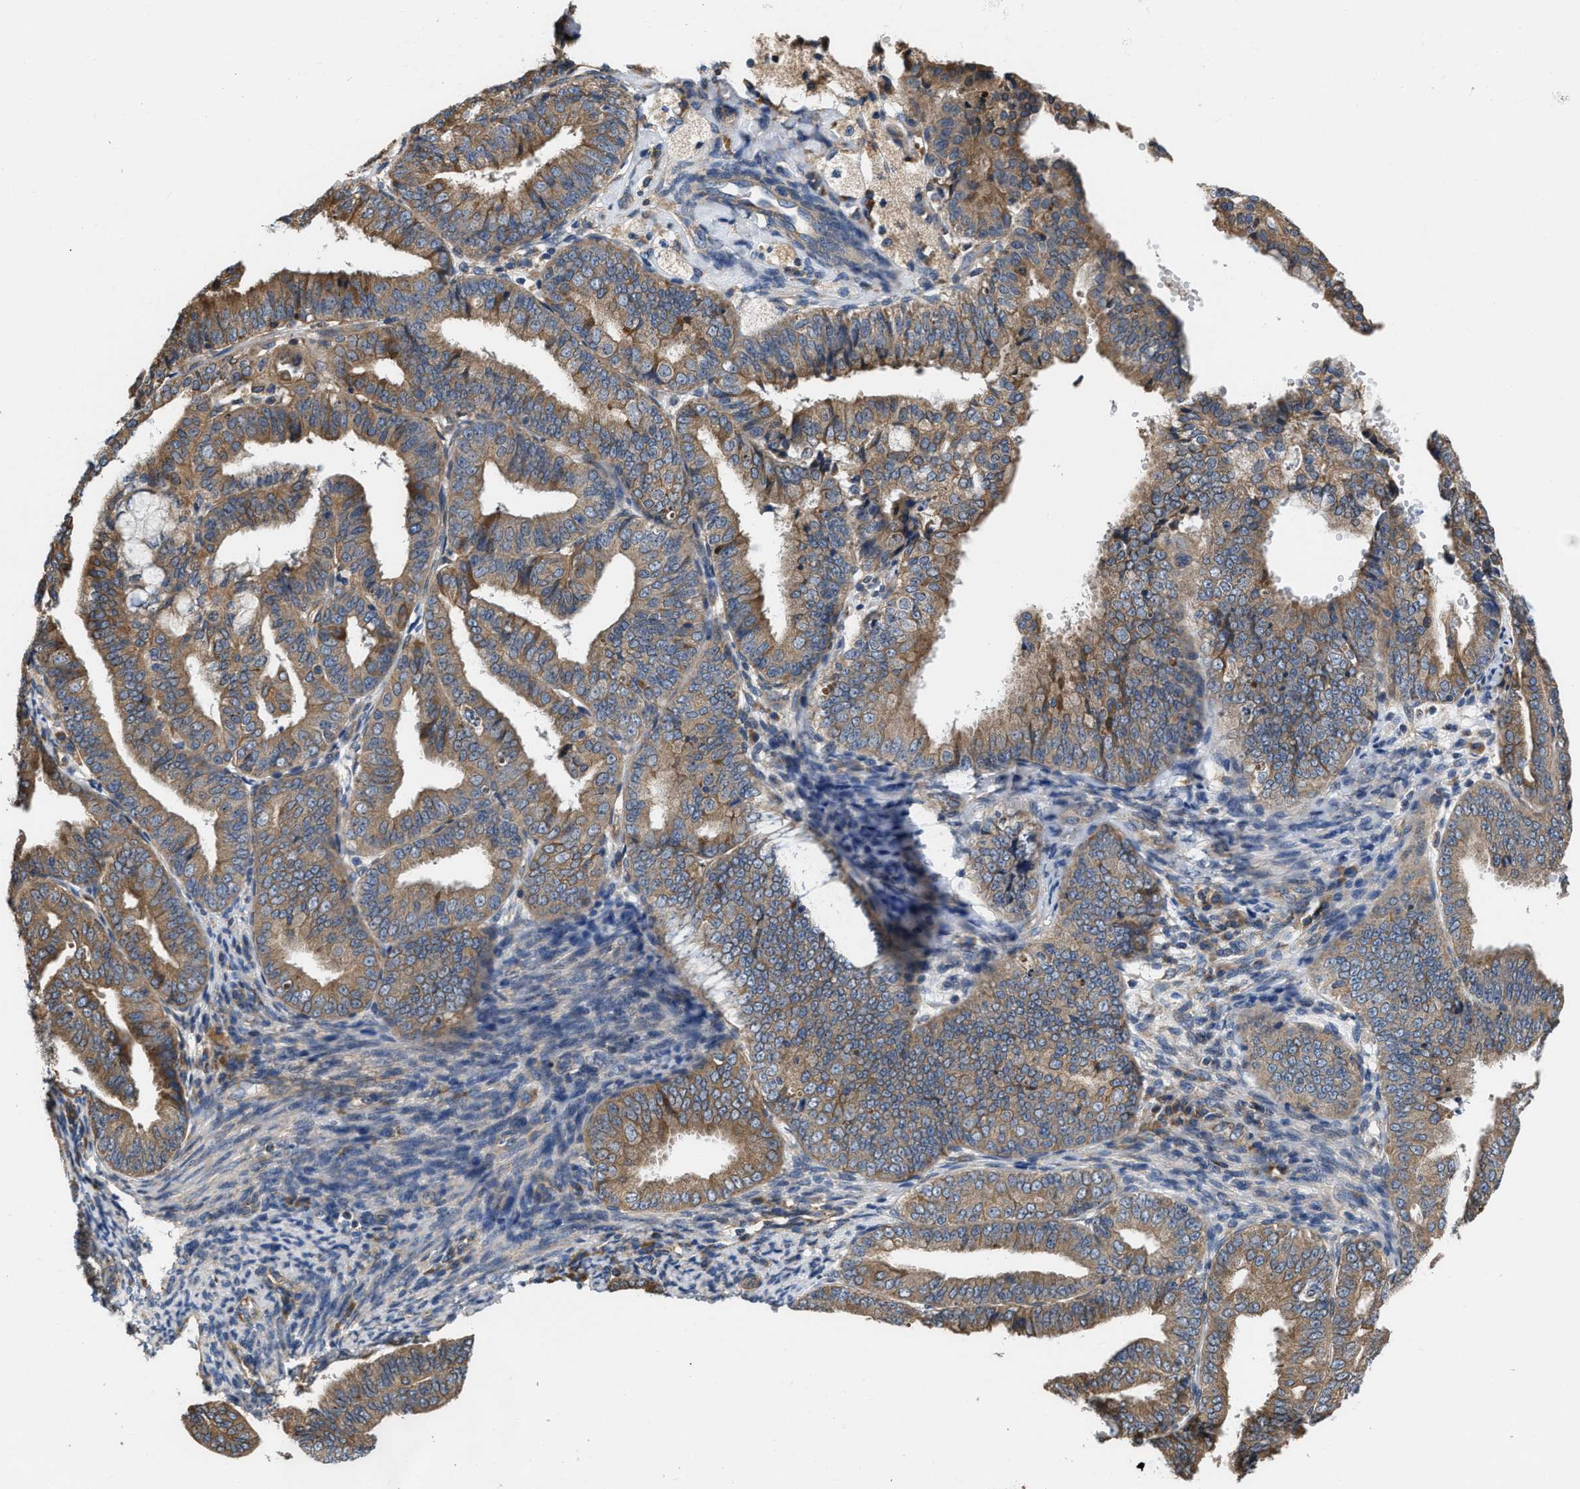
{"staining": {"intensity": "moderate", "quantity": ">75%", "location": "cytoplasmic/membranous"}, "tissue": "endometrial cancer", "cell_type": "Tumor cells", "image_type": "cancer", "snomed": [{"axis": "morphology", "description": "Adenocarcinoma, NOS"}, {"axis": "topography", "description": "Endometrium"}], "caption": "A brown stain shows moderate cytoplasmic/membranous staining of a protein in endometrial adenocarcinoma tumor cells.", "gene": "CEP128", "patient": {"sex": "female", "age": 63}}